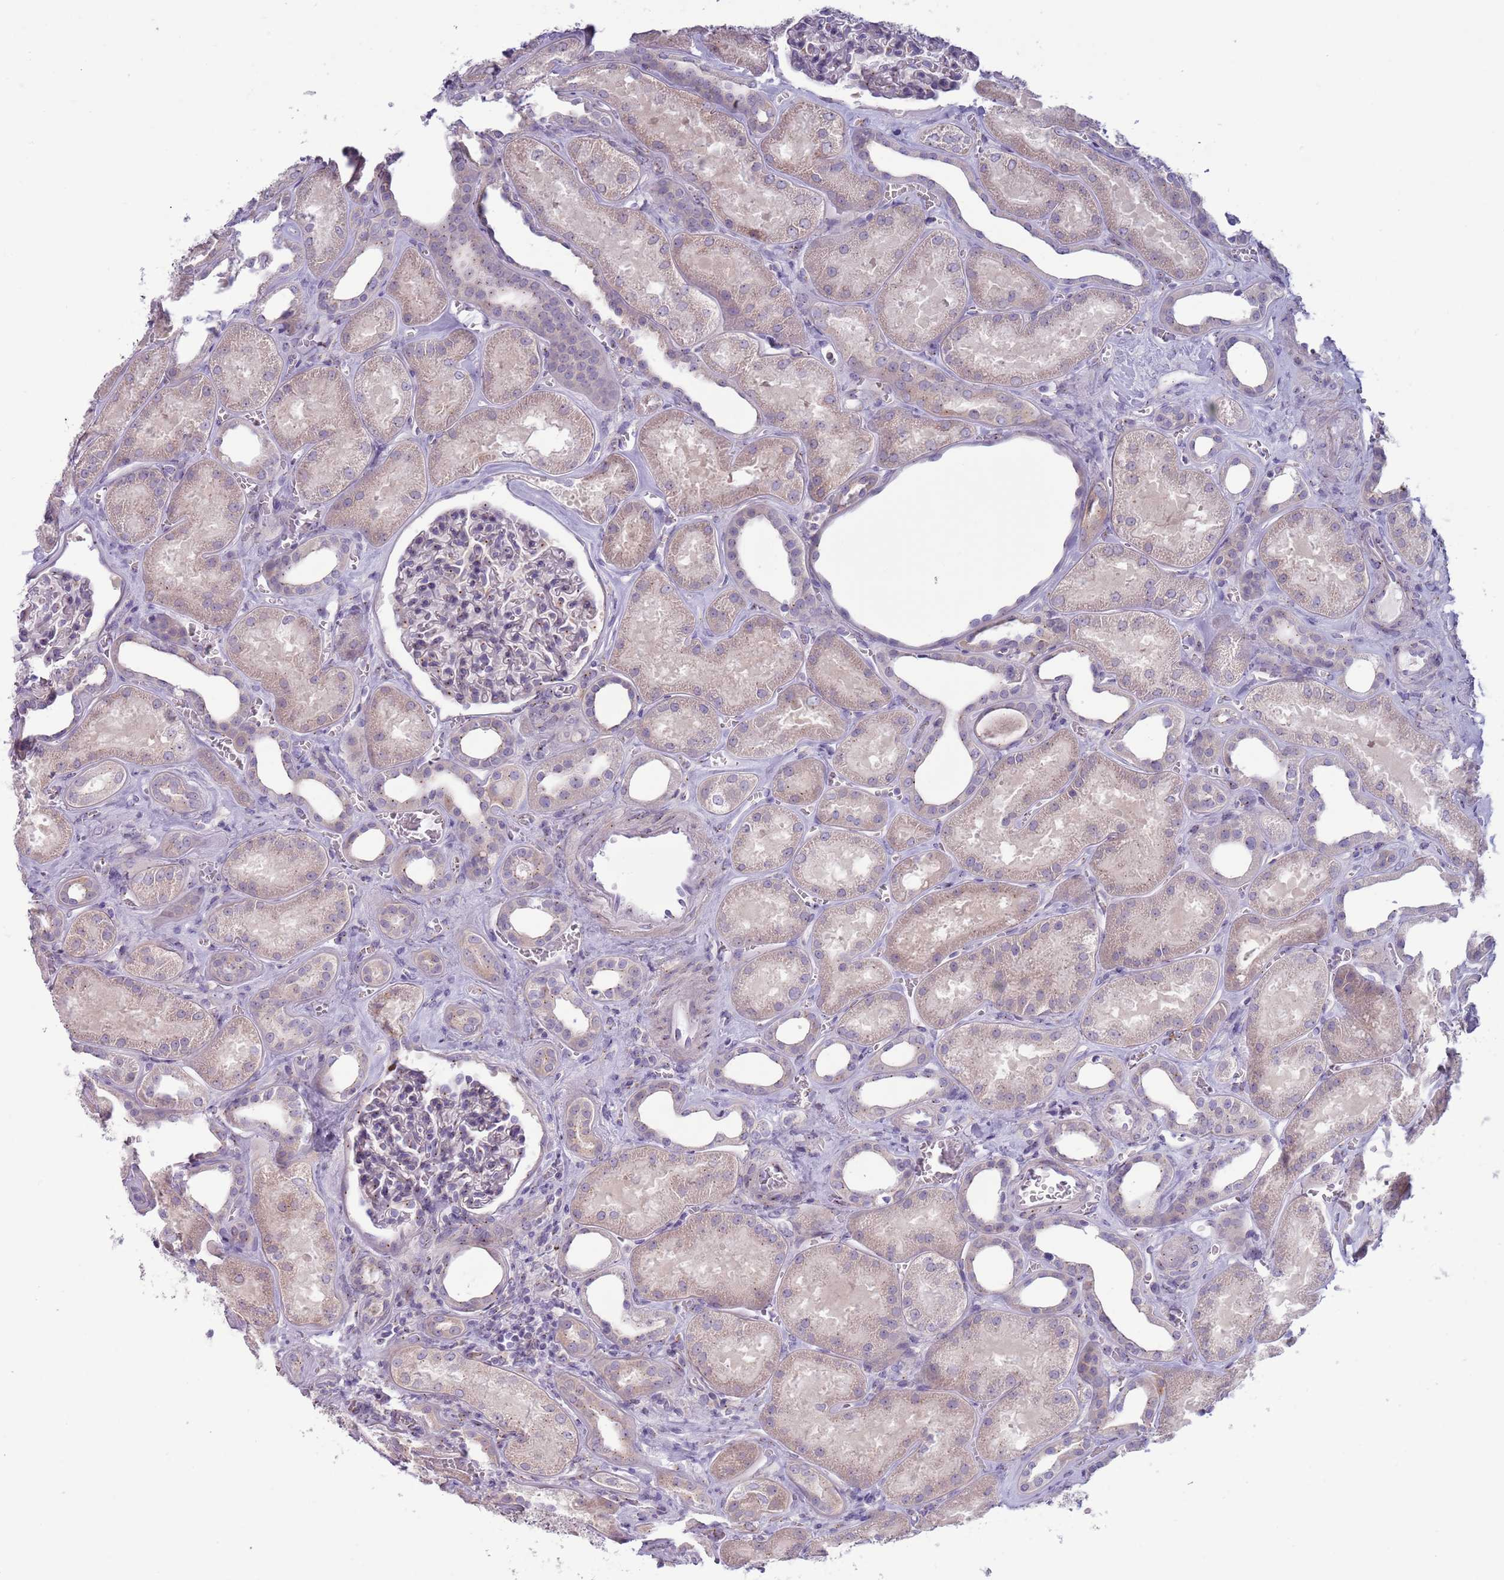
{"staining": {"intensity": "negative", "quantity": "none", "location": "none"}, "tissue": "kidney", "cell_type": "Cells in glomeruli", "image_type": "normal", "snomed": [{"axis": "morphology", "description": "Normal tissue, NOS"}, {"axis": "morphology", "description": "Adenocarcinoma, NOS"}, {"axis": "topography", "description": "Kidney"}], "caption": "Immunohistochemical staining of benign kidney exhibits no significant expression in cells in glomeruli. (Stains: DAB (3,3'-diaminobenzidine) immunohistochemistry with hematoxylin counter stain, Microscopy: brightfield microscopy at high magnification).", "gene": "LTB", "patient": {"sex": "female", "age": 68}}